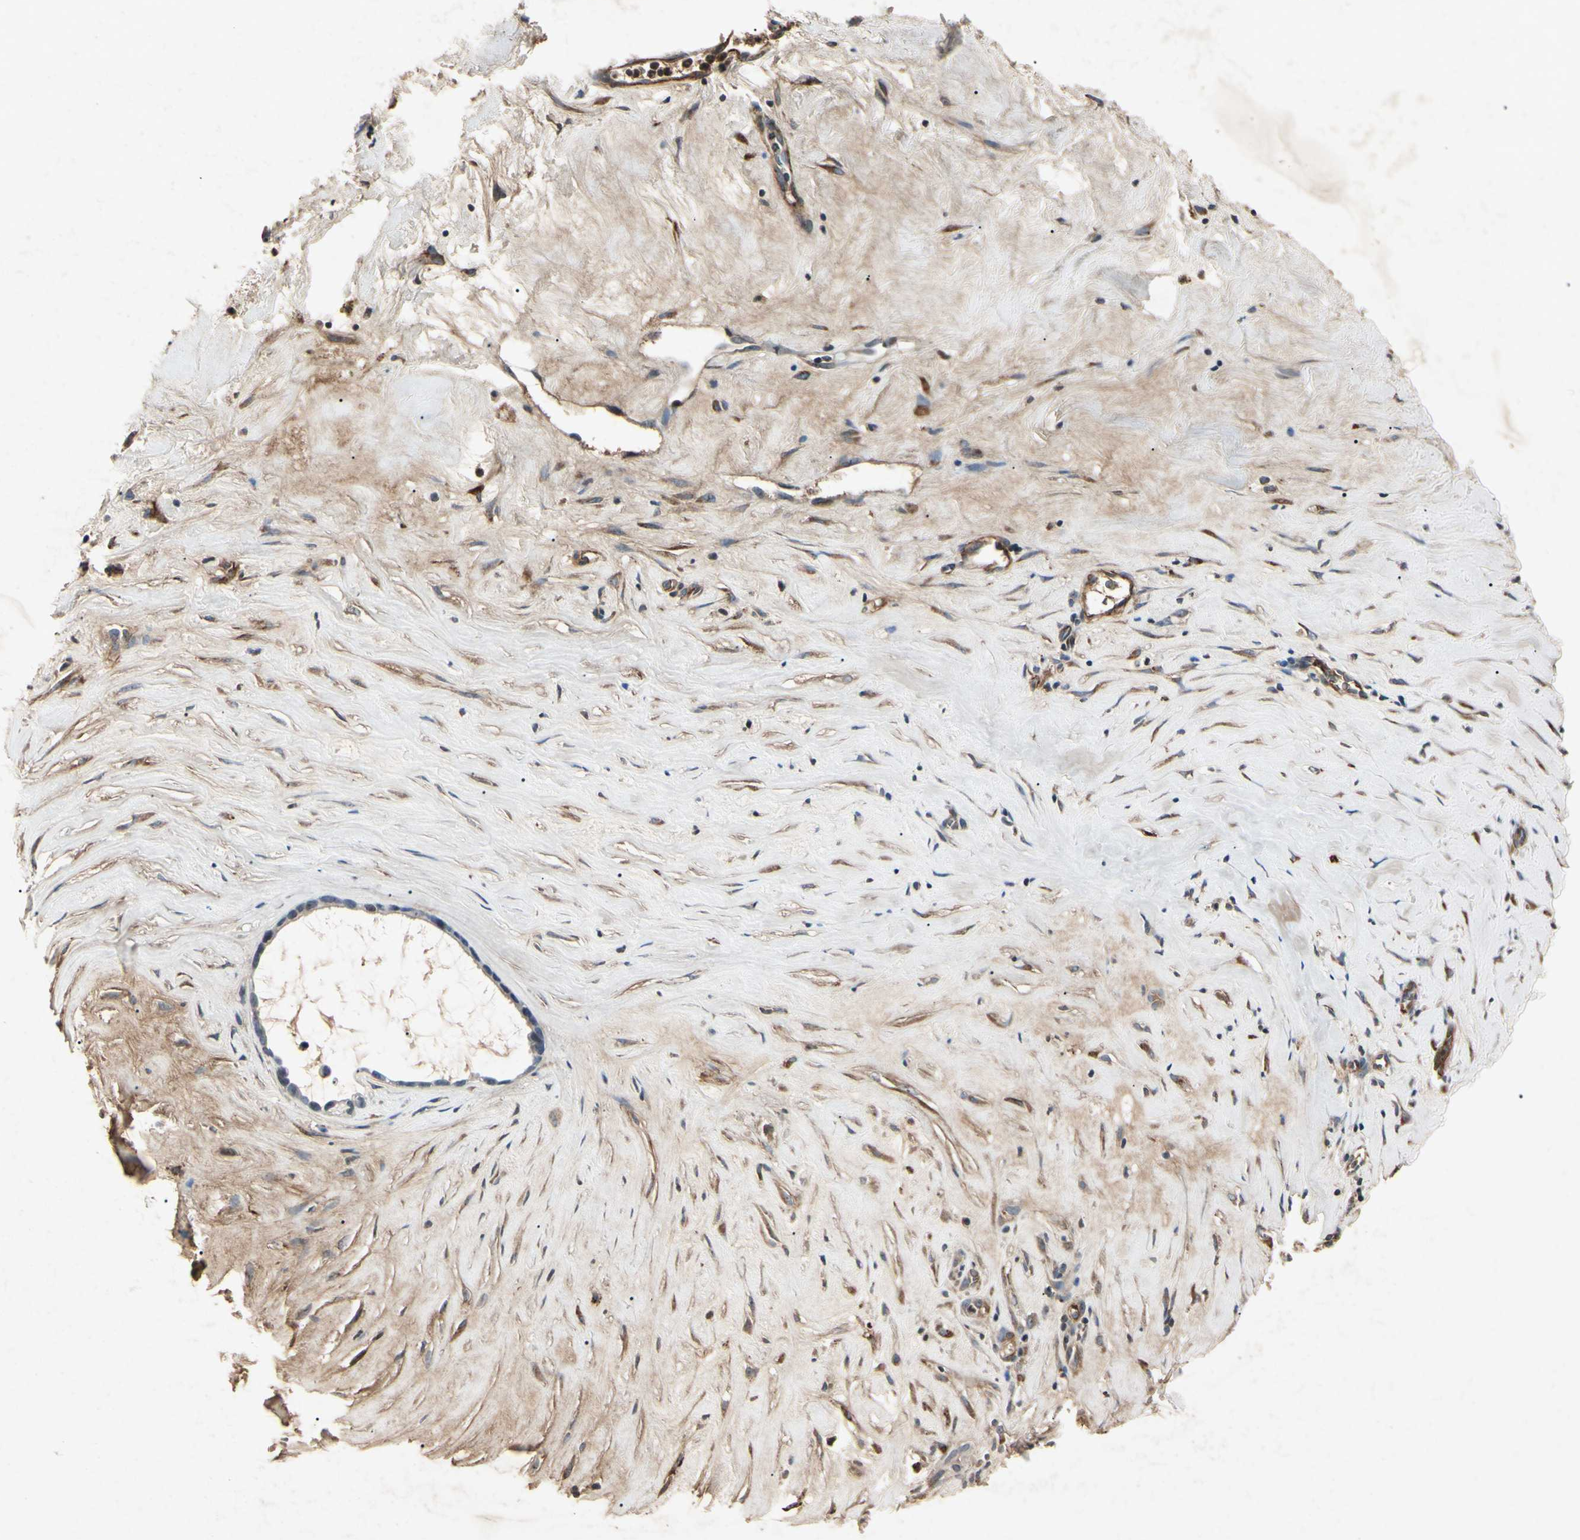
{"staining": {"intensity": "negative", "quantity": "none", "location": "none"}, "tissue": "liver cancer", "cell_type": "Tumor cells", "image_type": "cancer", "snomed": [{"axis": "morphology", "description": "Cholangiocarcinoma"}, {"axis": "topography", "description": "Liver"}], "caption": "Immunohistochemistry (IHC) micrograph of cholangiocarcinoma (liver) stained for a protein (brown), which reveals no expression in tumor cells.", "gene": "AEBP1", "patient": {"sex": "female", "age": 65}}